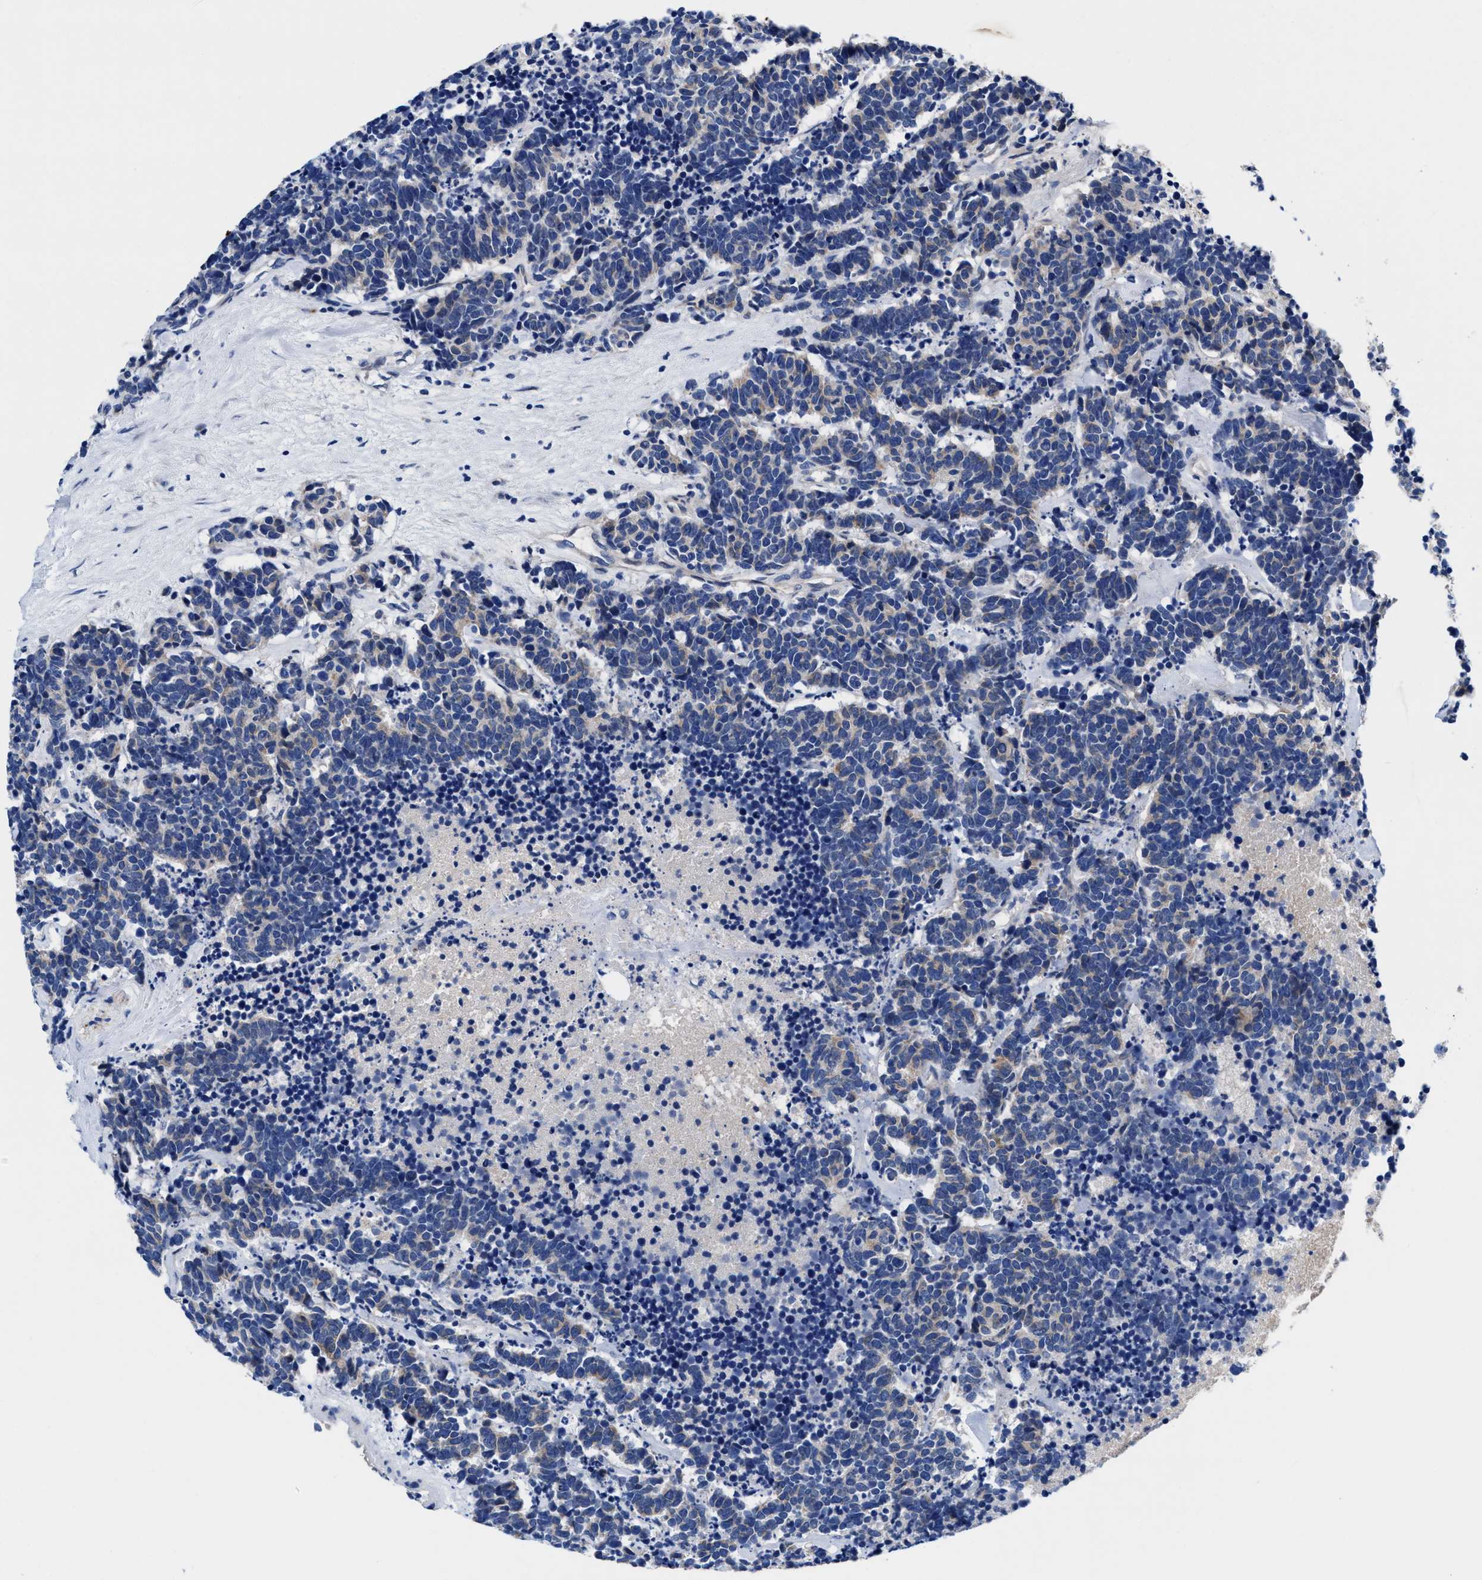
{"staining": {"intensity": "negative", "quantity": "none", "location": "none"}, "tissue": "carcinoid", "cell_type": "Tumor cells", "image_type": "cancer", "snomed": [{"axis": "morphology", "description": "Carcinoma, NOS"}, {"axis": "morphology", "description": "Carcinoid, malignant, NOS"}, {"axis": "topography", "description": "Urinary bladder"}], "caption": "A high-resolution image shows IHC staining of carcinoma, which shows no significant staining in tumor cells.", "gene": "DHRS13", "patient": {"sex": "male", "age": 57}}